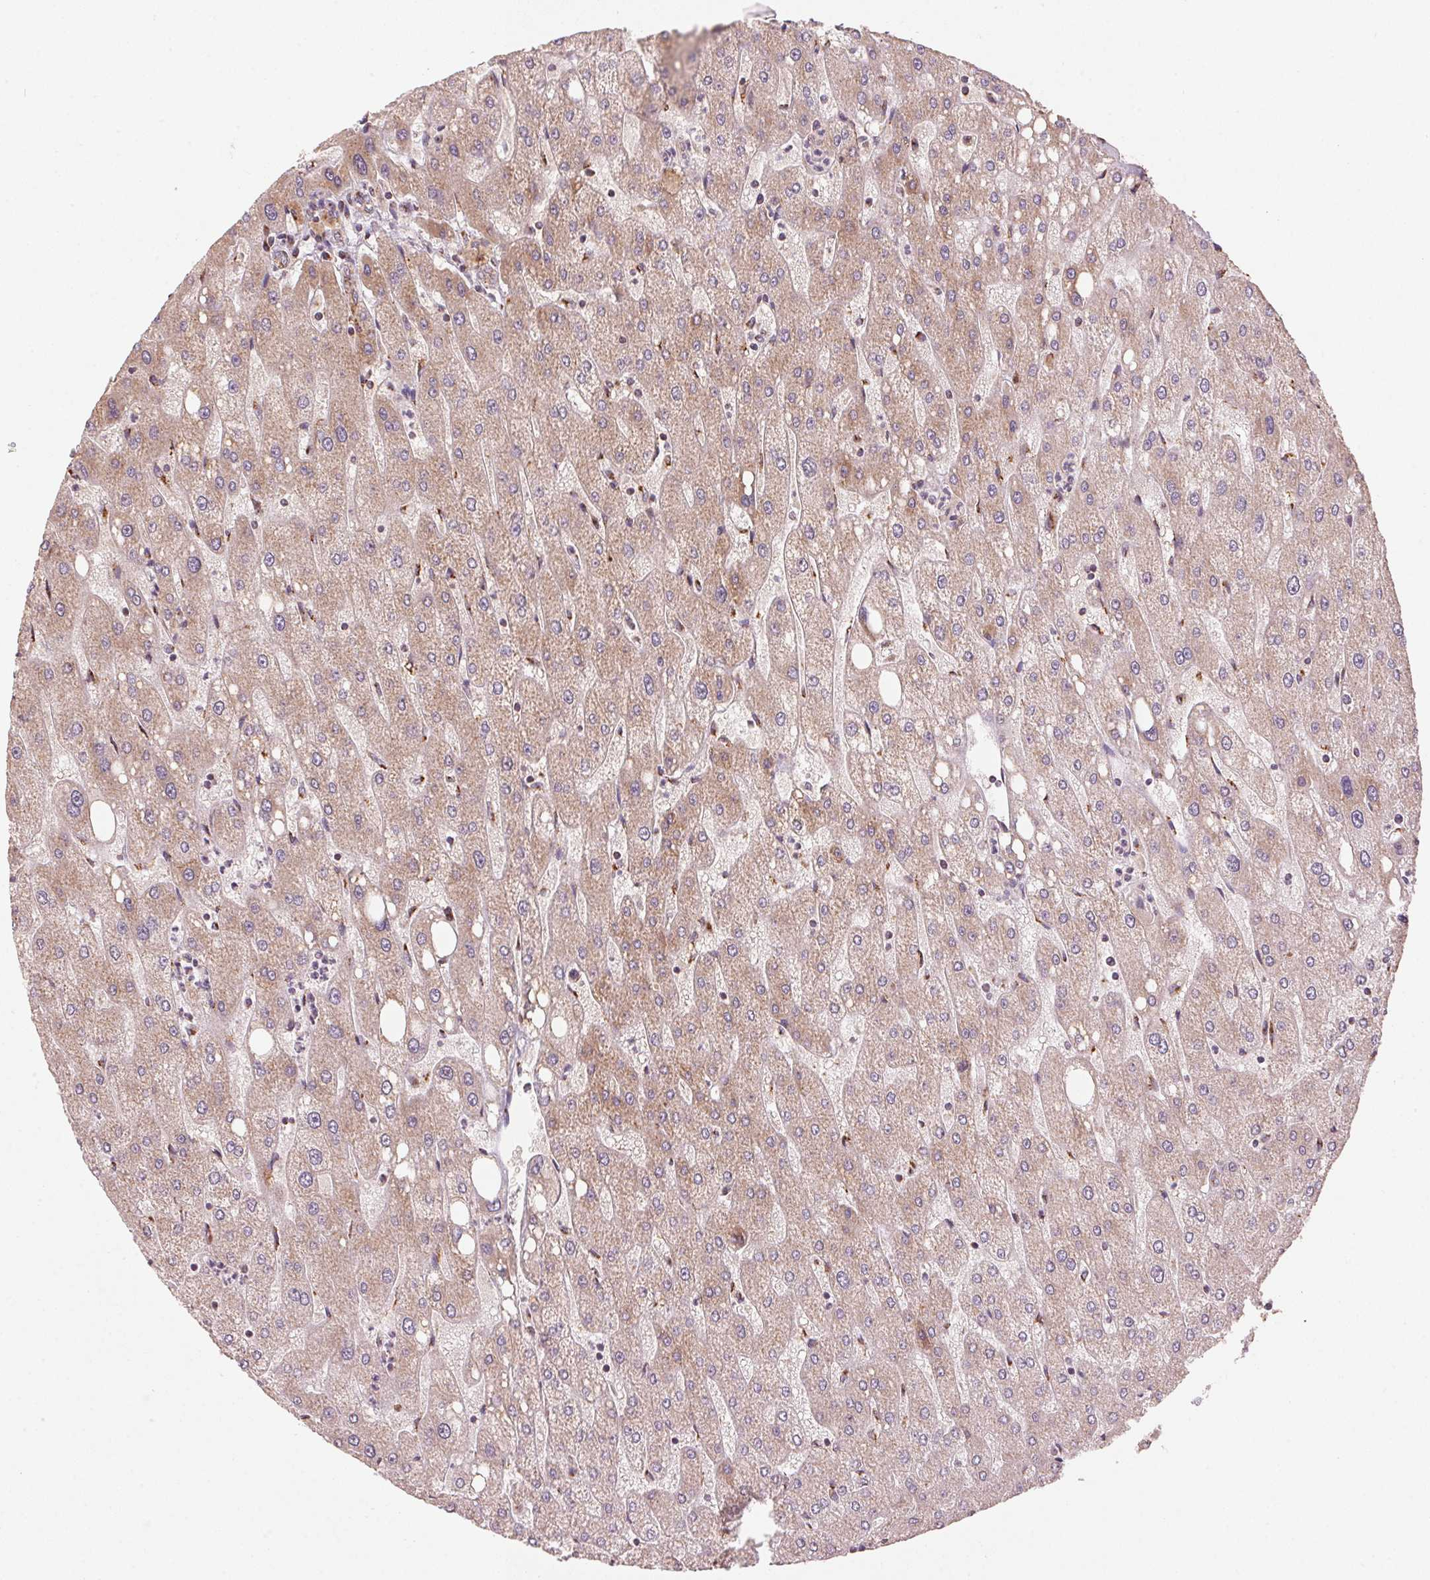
{"staining": {"intensity": "moderate", "quantity": ">75%", "location": "cytoplasmic/membranous"}, "tissue": "liver", "cell_type": "Cholangiocytes", "image_type": "normal", "snomed": [{"axis": "morphology", "description": "Normal tissue, NOS"}, {"axis": "topography", "description": "Liver"}], "caption": "Immunohistochemical staining of normal liver demonstrates moderate cytoplasmic/membranous protein staining in approximately >75% of cholangiocytes. (IHC, brightfield microscopy, high magnification).", "gene": "TOMM70", "patient": {"sex": "male", "age": 67}}